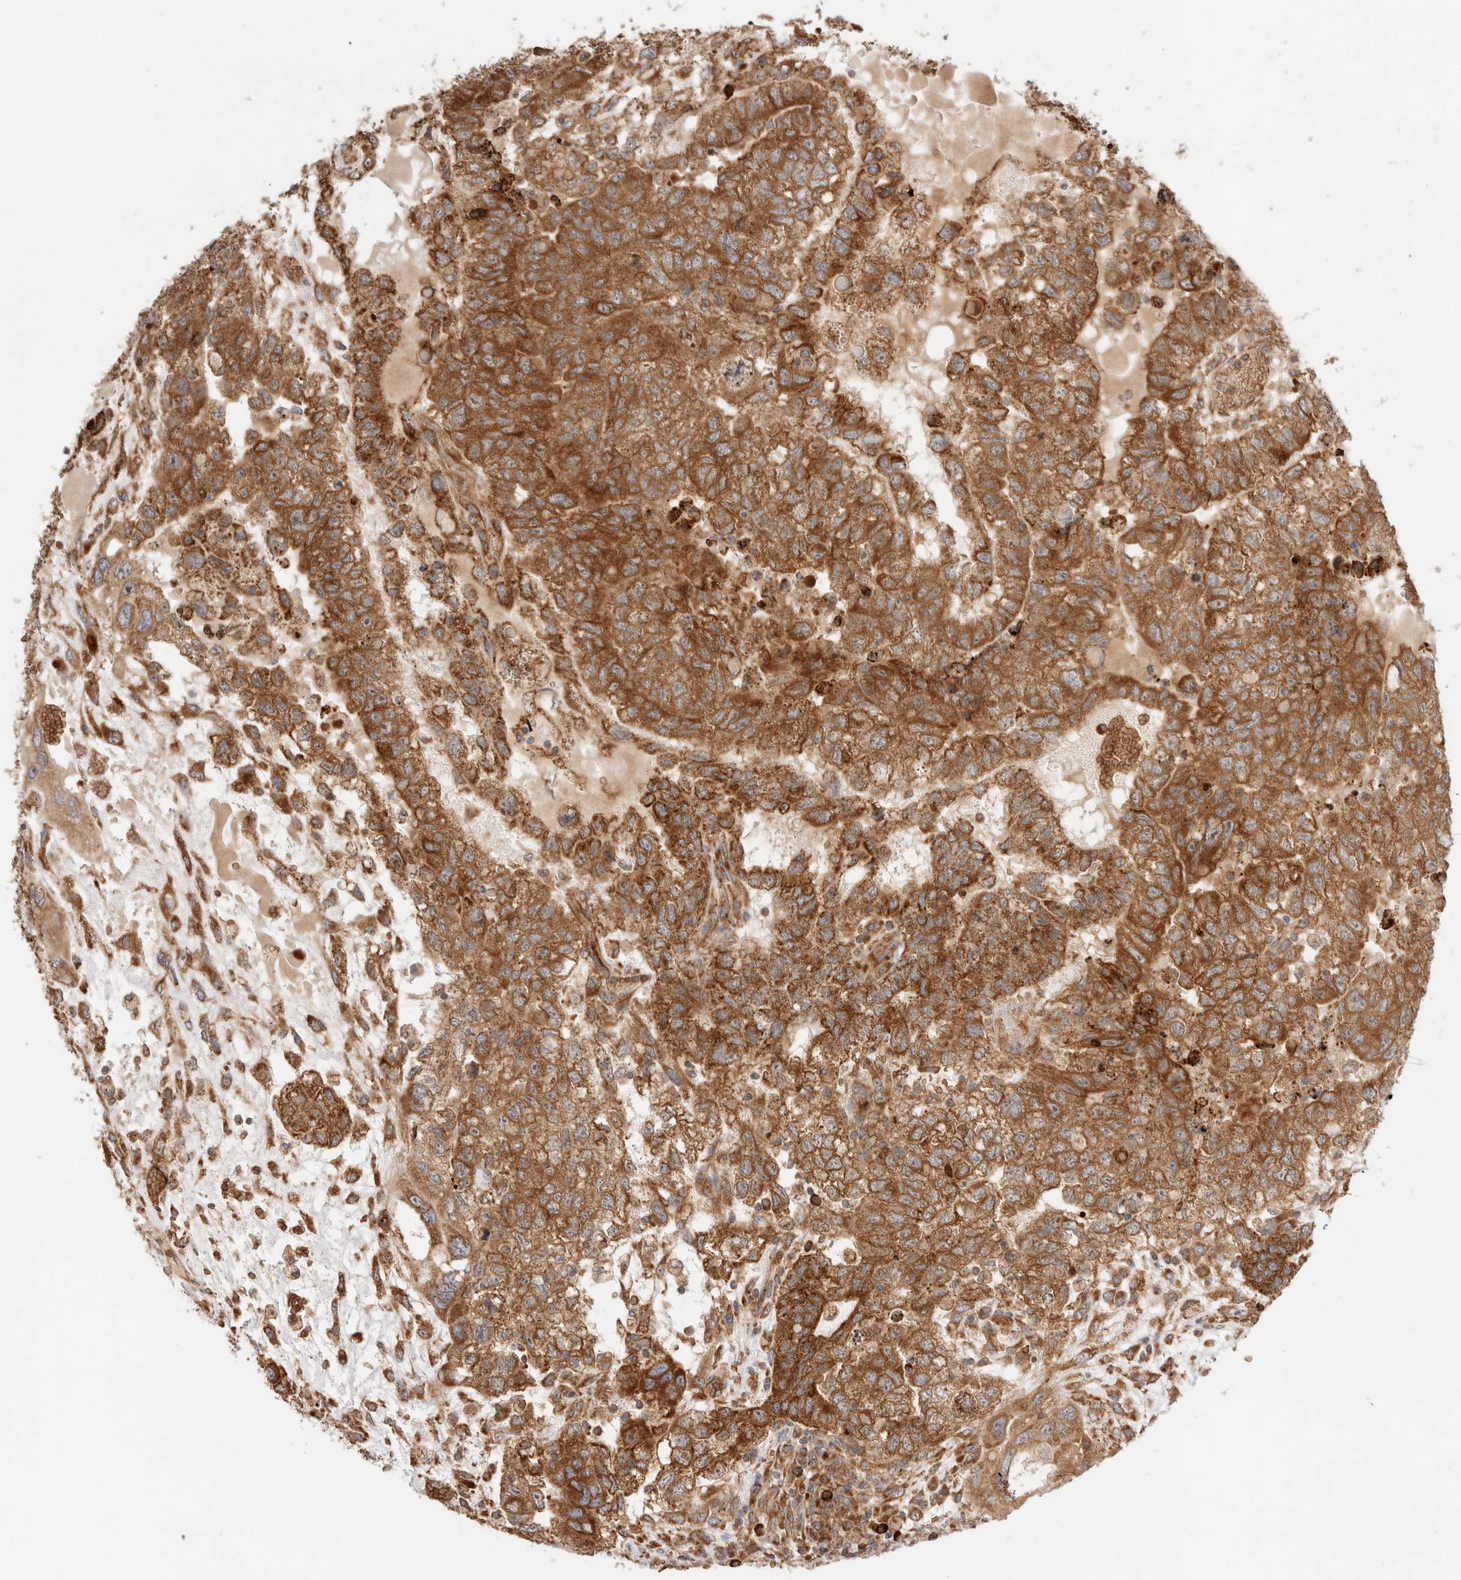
{"staining": {"intensity": "moderate", "quantity": ">75%", "location": "cytoplasmic/membranous"}, "tissue": "testis cancer", "cell_type": "Tumor cells", "image_type": "cancer", "snomed": [{"axis": "morphology", "description": "Carcinoma, Embryonal, NOS"}, {"axis": "topography", "description": "Testis"}], "caption": "Testis cancer was stained to show a protein in brown. There is medium levels of moderate cytoplasmic/membranous staining in about >75% of tumor cells. (DAB (3,3'-diaminobenzidine) IHC, brown staining for protein, blue staining for nuclei).", "gene": "UTS2B", "patient": {"sex": "male", "age": 36}}